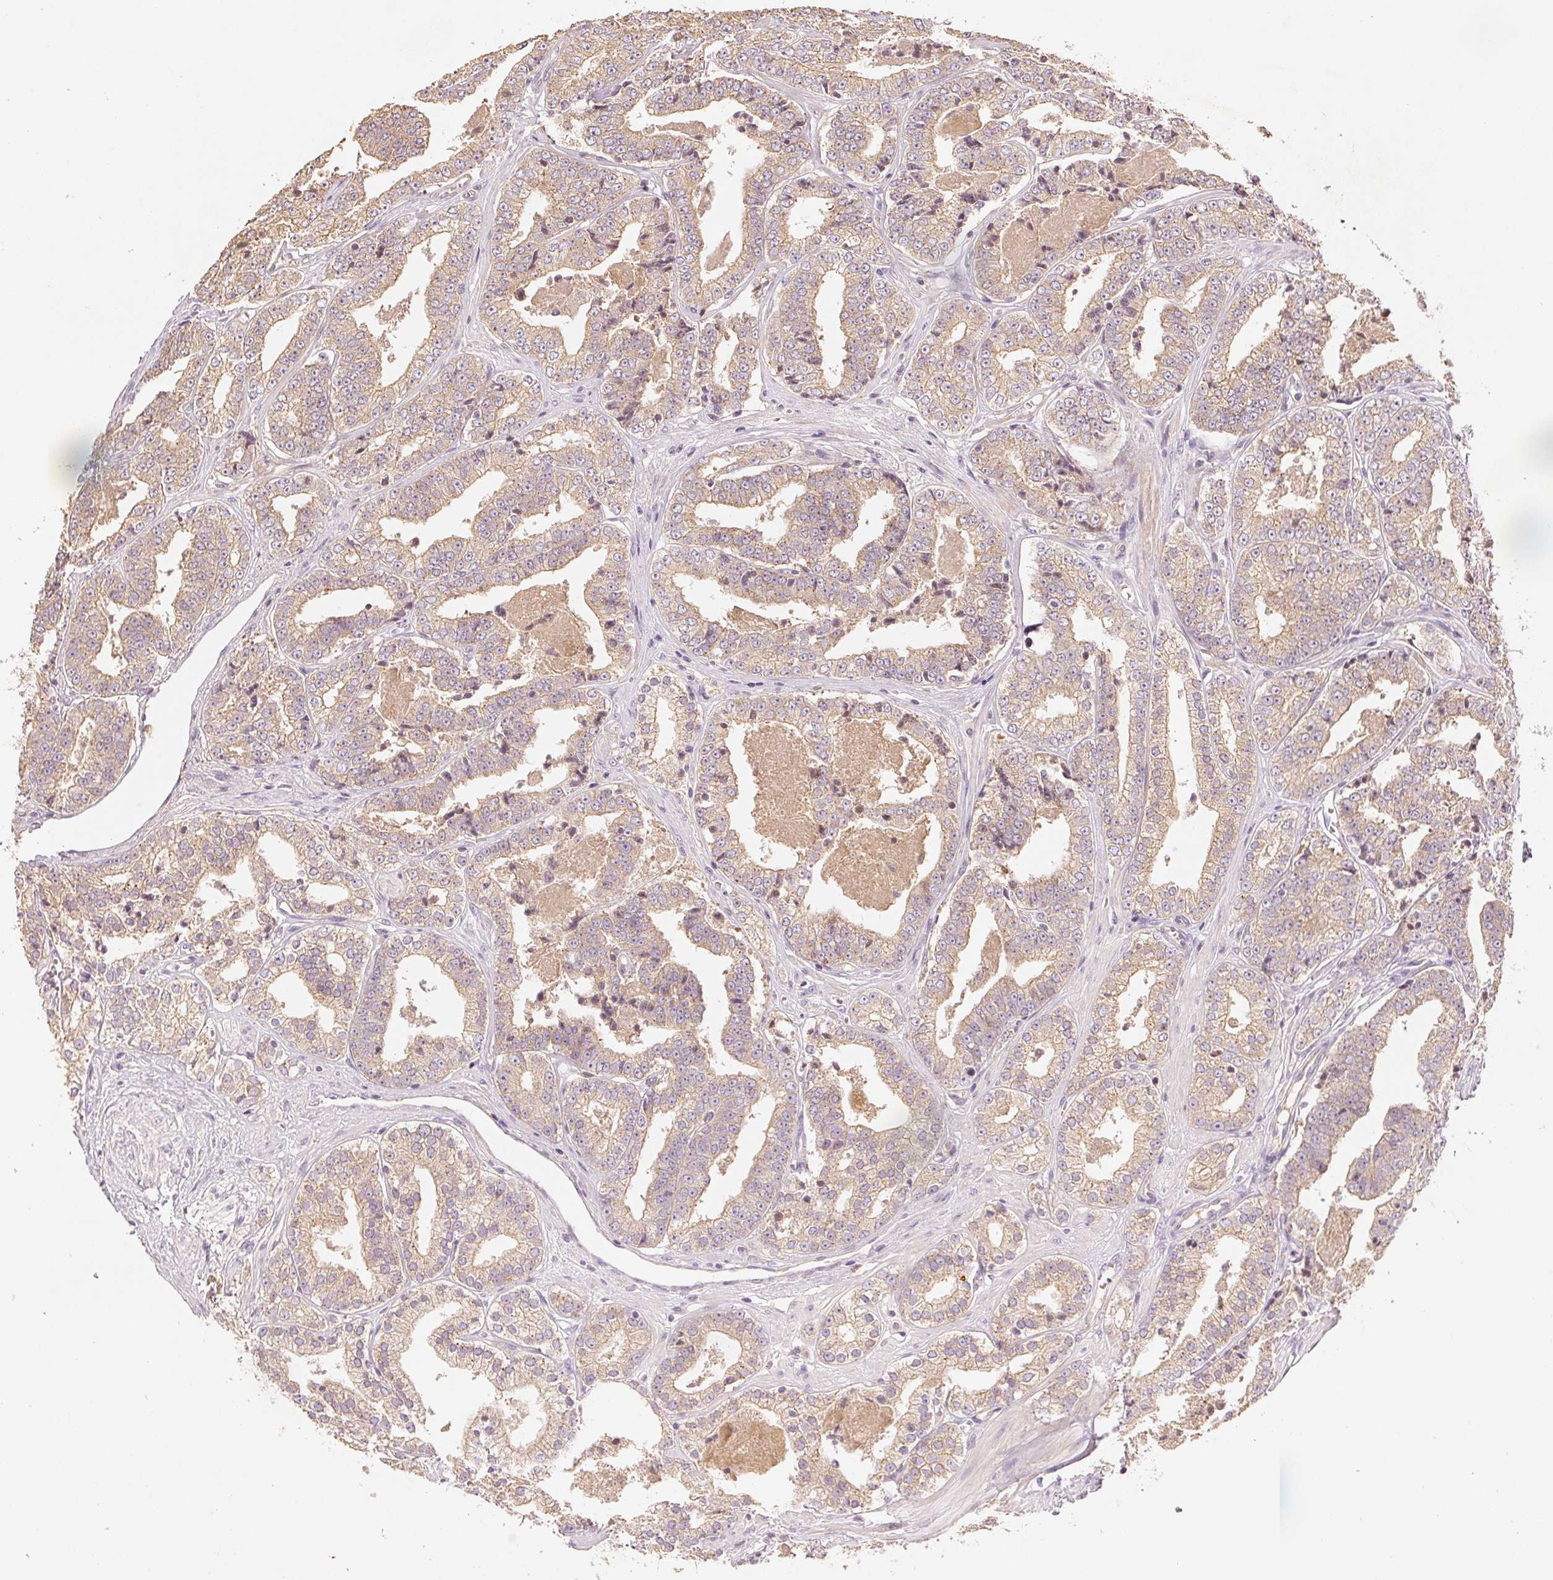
{"staining": {"intensity": "weak", "quantity": ">75%", "location": "cytoplasmic/membranous"}, "tissue": "prostate cancer", "cell_type": "Tumor cells", "image_type": "cancer", "snomed": [{"axis": "morphology", "description": "Adenocarcinoma, Low grade"}, {"axis": "topography", "description": "Prostate"}], "caption": "IHC (DAB (3,3'-diaminobenzidine)) staining of human prostate cancer reveals weak cytoplasmic/membranous protein positivity in about >75% of tumor cells.", "gene": "YIF1B", "patient": {"sex": "male", "age": 60}}